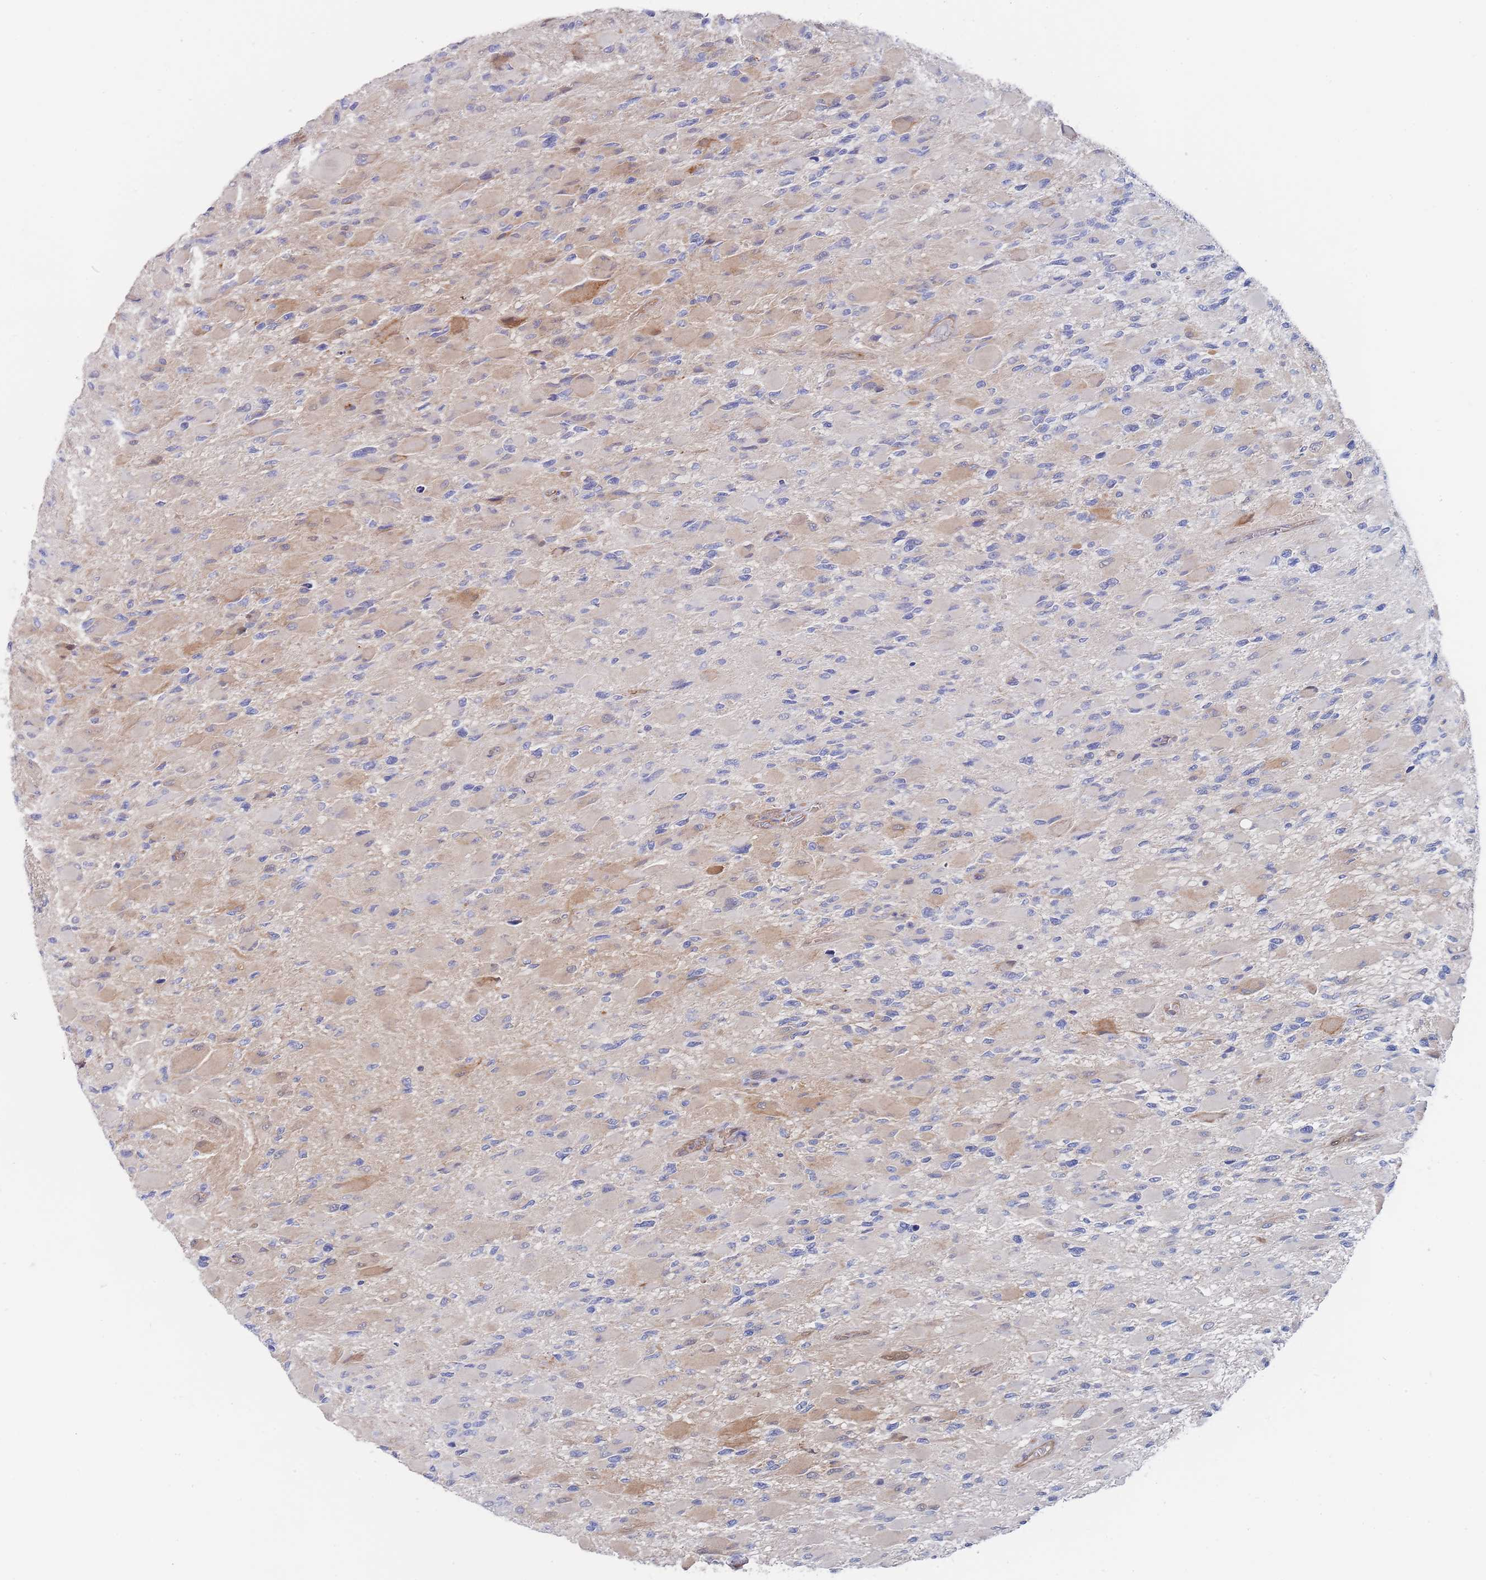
{"staining": {"intensity": "weak", "quantity": "25%-75%", "location": "cytoplasmic/membranous"}, "tissue": "glioma", "cell_type": "Tumor cells", "image_type": "cancer", "snomed": [{"axis": "morphology", "description": "Glioma, malignant, High grade"}, {"axis": "topography", "description": "Cerebral cortex"}], "caption": "The immunohistochemical stain highlights weak cytoplasmic/membranous staining in tumor cells of glioma tissue.", "gene": "G6PC1", "patient": {"sex": "female", "age": 36}}